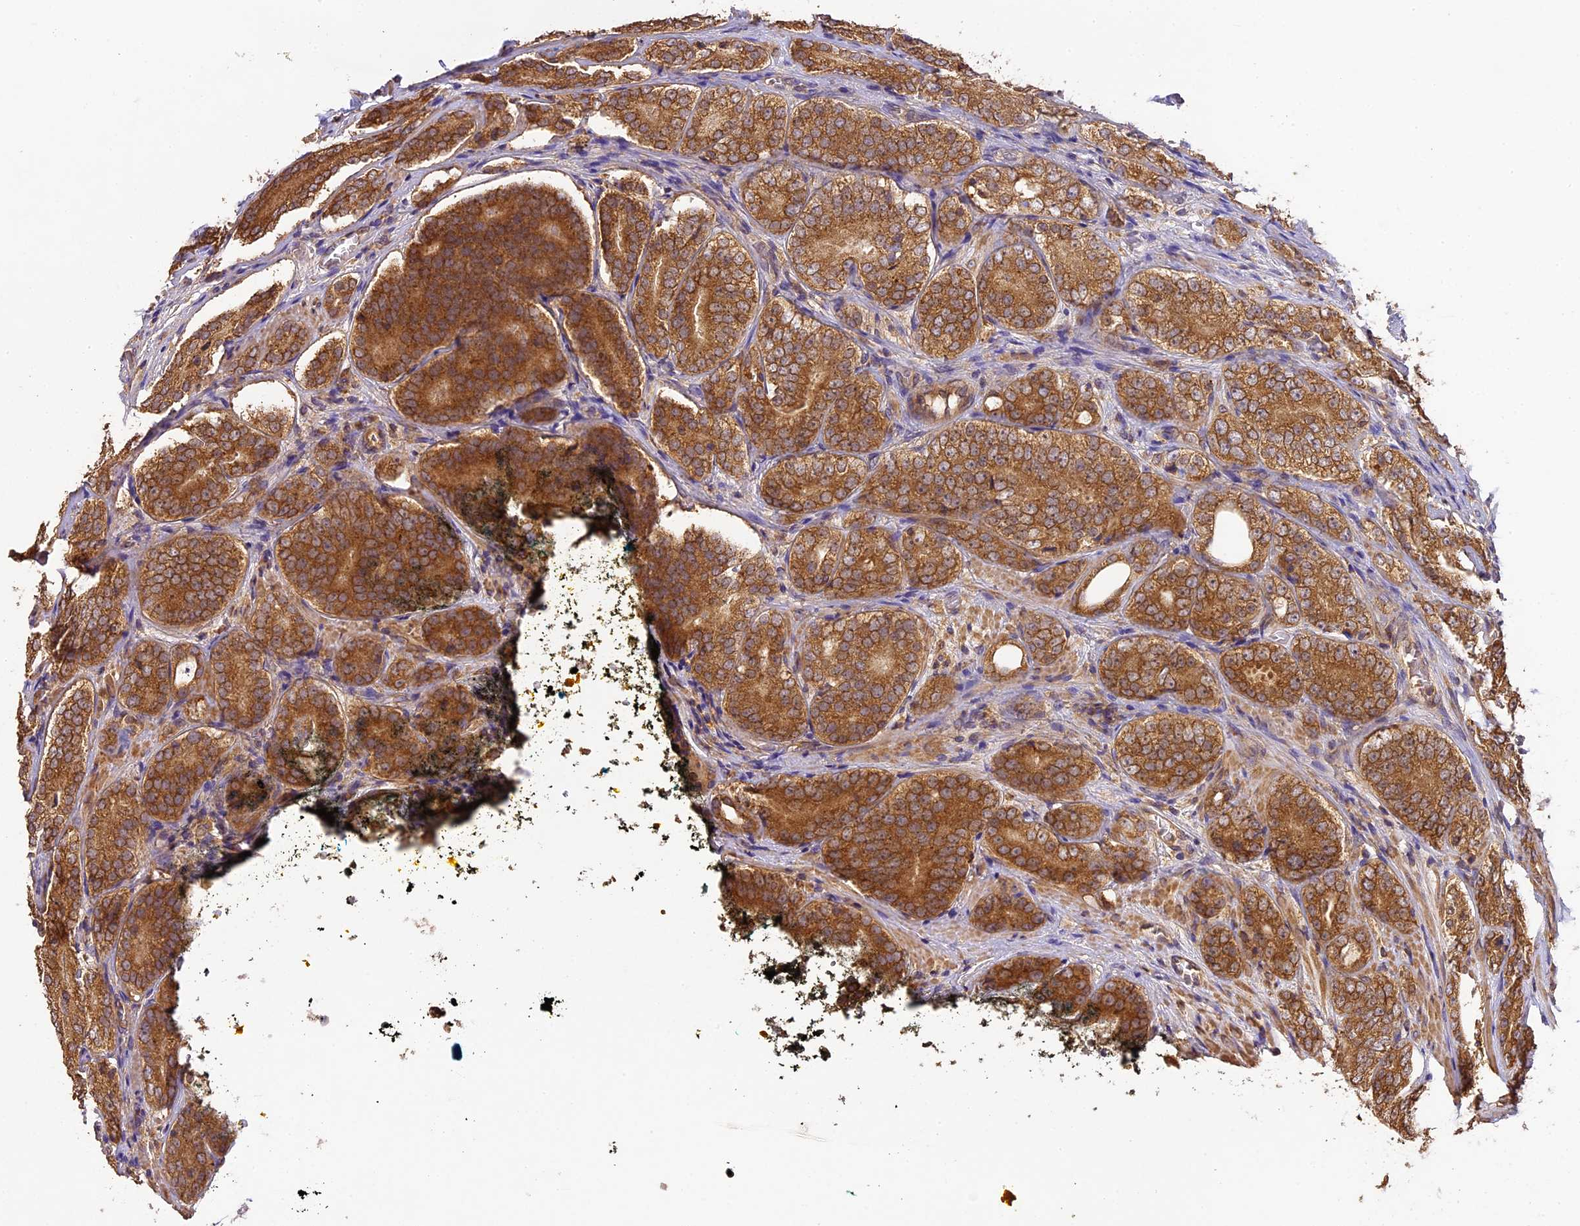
{"staining": {"intensity": "moderate", "quantity": ">75%", "location": "cytoplasmic/membranous"}, "tissue": "prostate cancer", "cell_type": "Tumor cells", "image_type": "cancer", "snomed": [{"axis": "morphology", "description": "Adenocarcinoma, High grade"}, {"axis": "topography", "description": "Prostate"}], "caption": "Immunohistochemical staining of high-grade adenocarcinoma (prostate) demonstrates medium levels of moderate cytoplasmic/membranous protein positivity in approximately >75% of tumor cells.", "gene": "BRAP", "patient": {"sex": "male", "age": 56}}